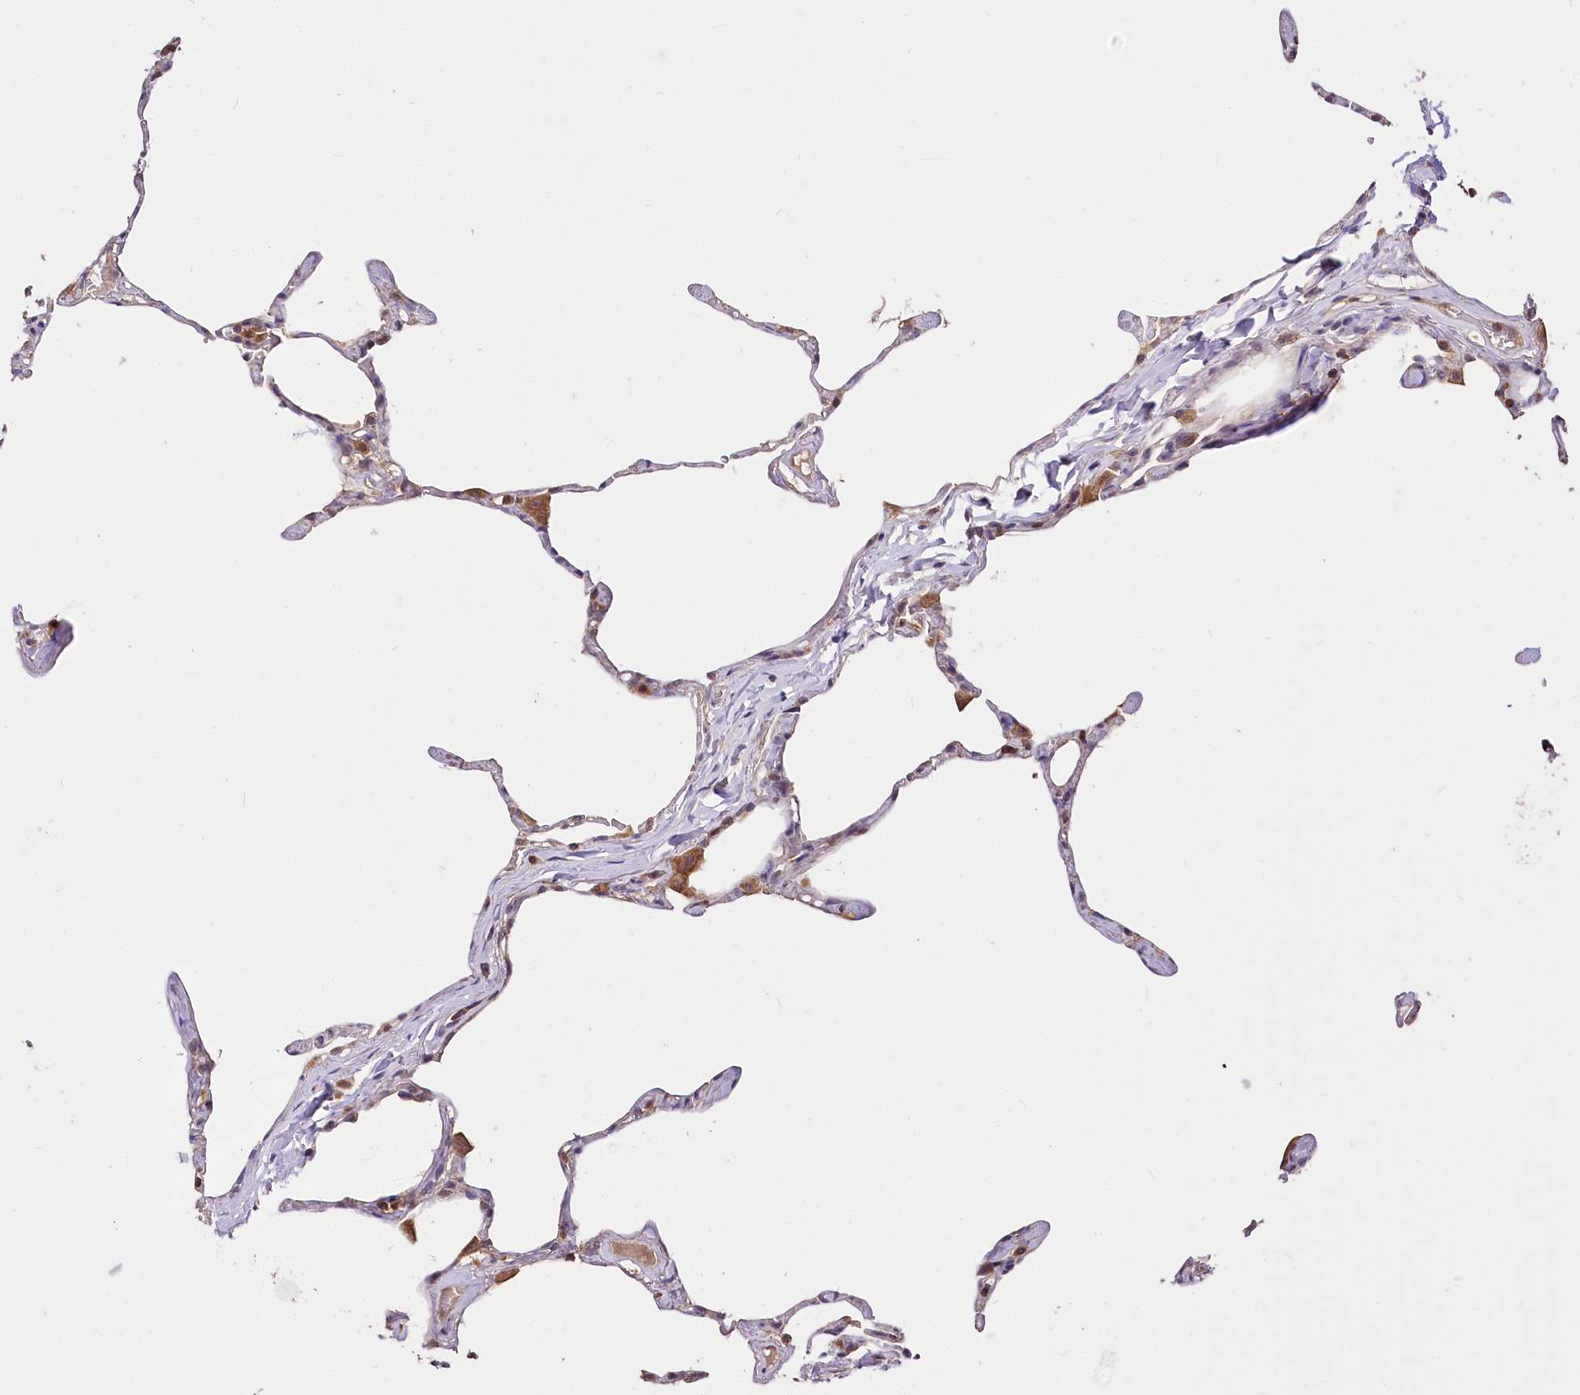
{"staining": {"intensity": "weak", "quantity": "<25%", "location": "cytoplasmic/membranous"}, "tissue": "lung", "cell_type": "Alveolar cells", "image_type": "normal", "snomed": [{"axis": "morphology", "description": "Normal tissue, NOS"}, {"axis": "topography", "description": "Lung"}], "caption": "A photomicrograph of lung stained for a protein shows no brown staining in alveolar cells.", "gene": "SERGEF", "patient": {"sex": "male", "age": 65}}